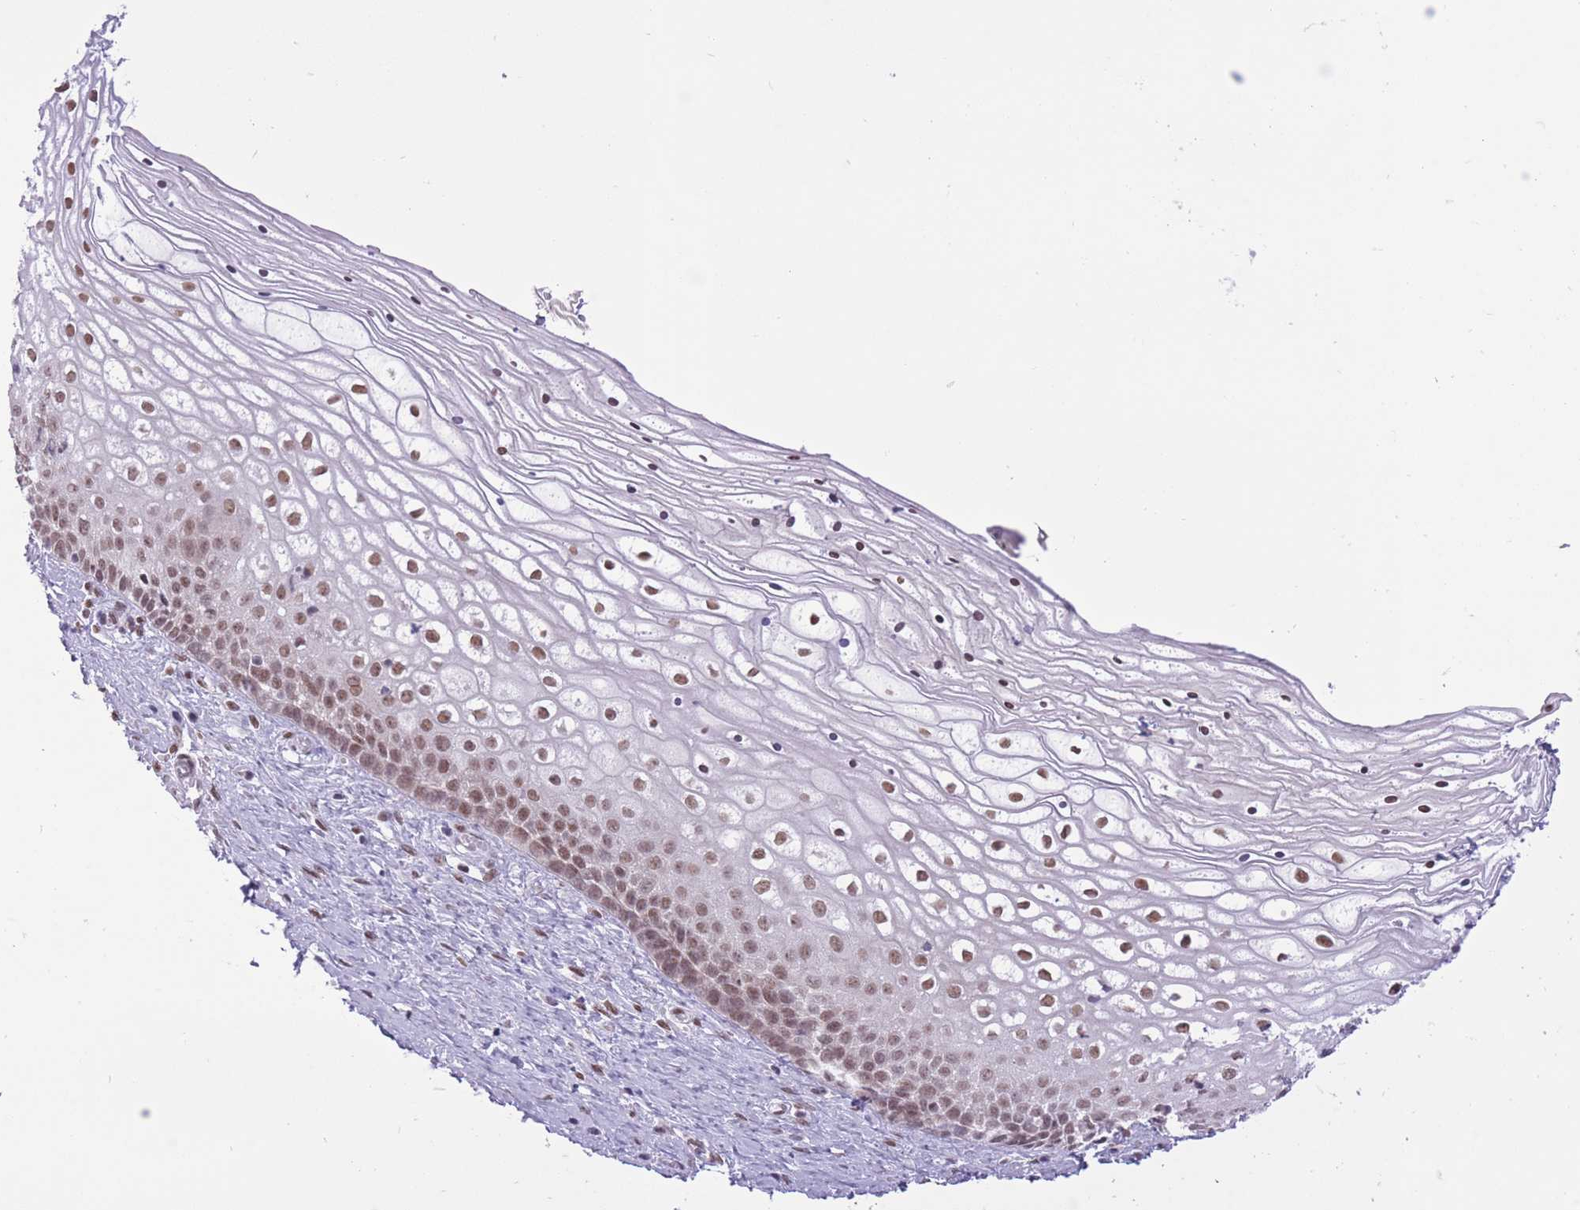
{"staining": {"intensity": "moderate", "quantity": ">75%", "location": "nuclear"}, "tissue": "vagina", "cell_type": "Squamous epithelial cells", "image_type": "normal", "snomed": [{"axis": "morphology", "description": "Normal tissue, NOS"}, {"axis": "topography", "description": "Vagina"}], "caption": "Vagina stained for a protein exhibits moderate nuclear positivity in squamous epithelial cells. (DAB (3,3'-diaminobenzidine) = brown stain, brightfield microscopy at high magnification).", "gene": "ZBED5", "patient": {"sex": "female", "age": 59}}